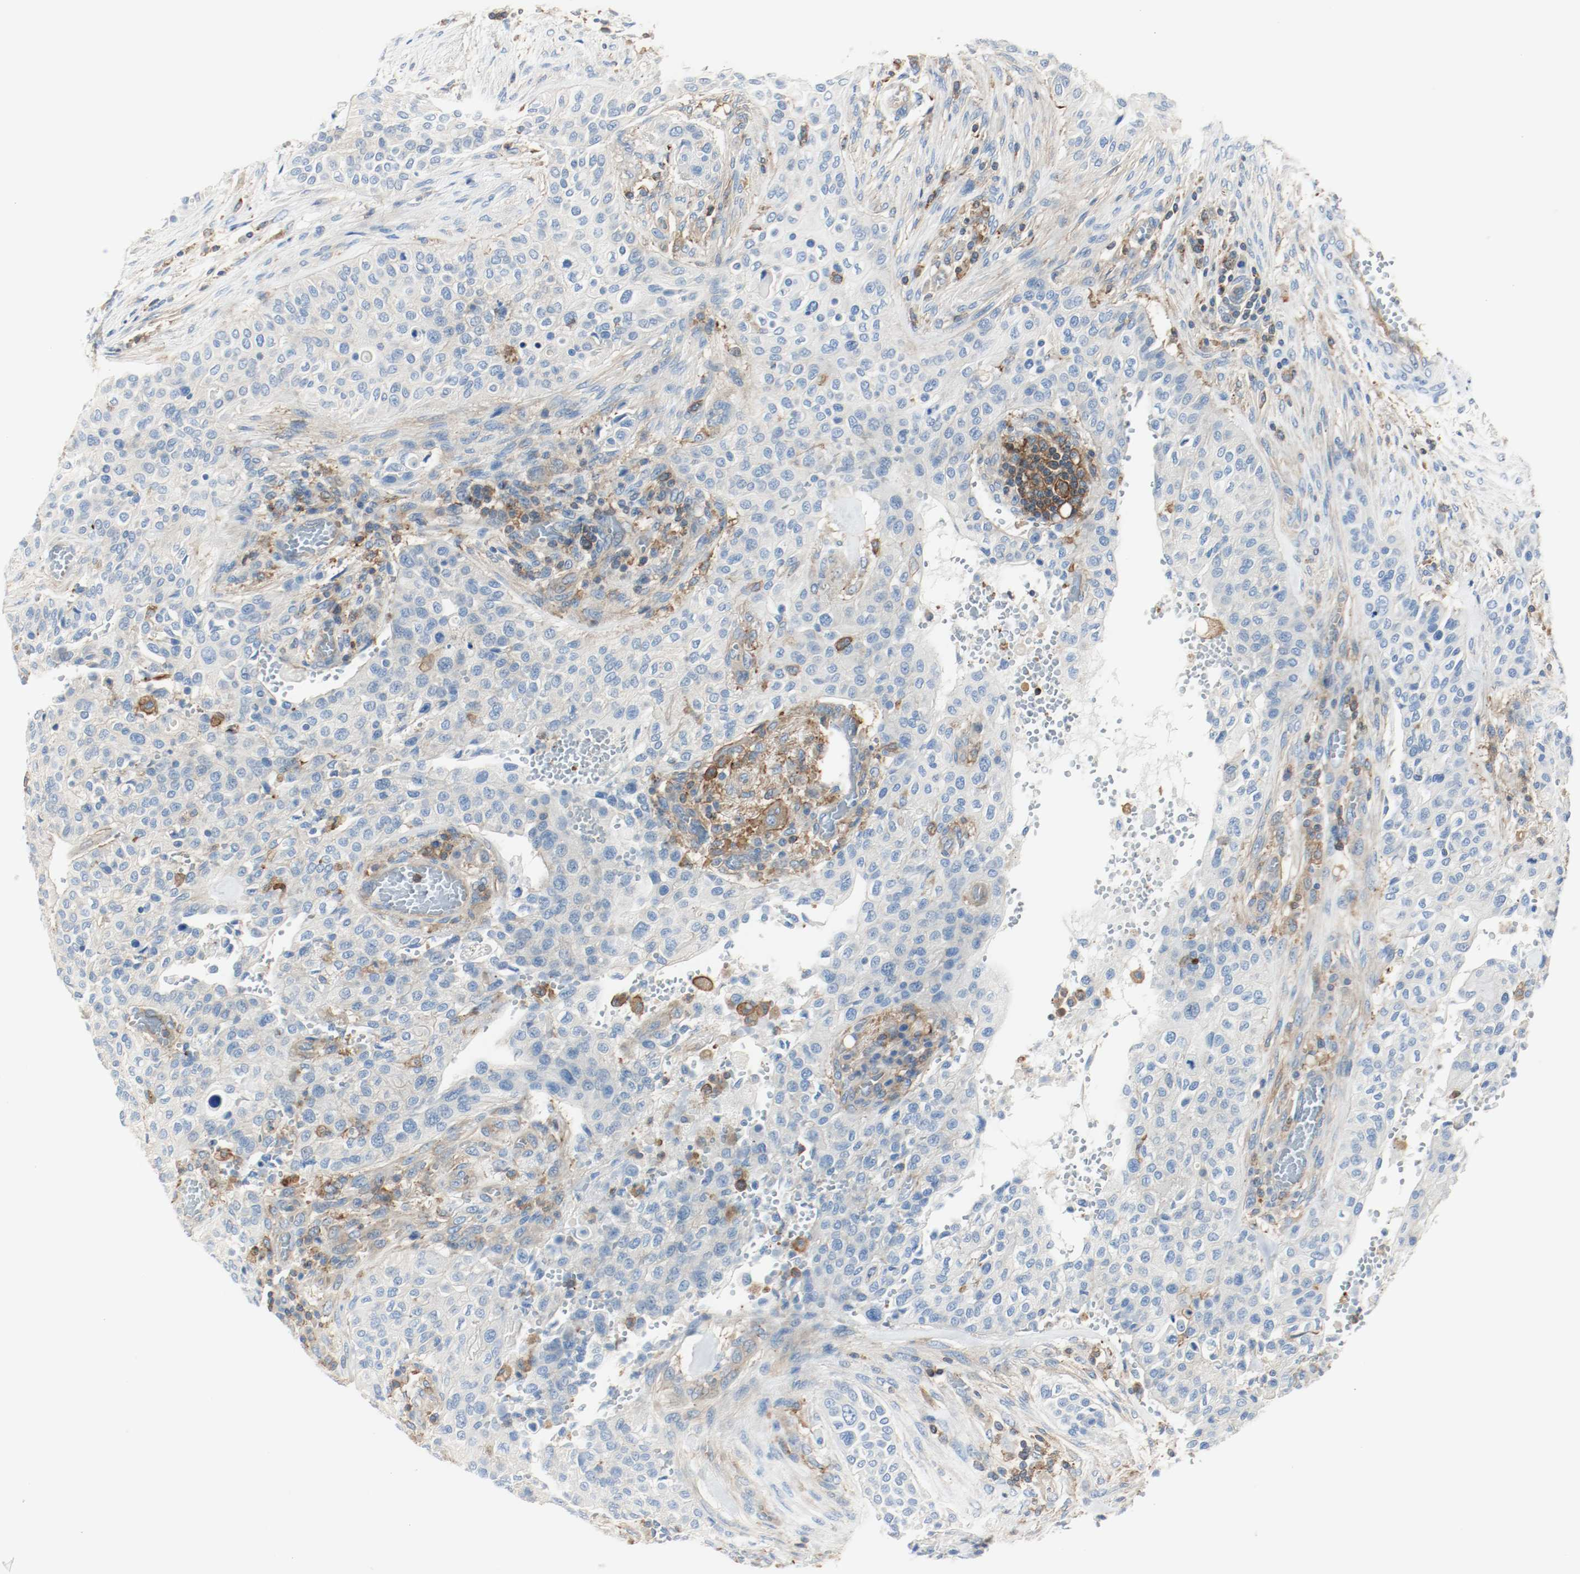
{"staining": {"intensity": "weak", "quantity": "25%-75%", "location": "cytoplasmic/membranous"}, "tissue": "urothelial cancer", "cell_type": "Tumor cells", "image_type": "cancer", "snomed": [{"axis": "morphology", "description": "Urothelial carcinoma, High grade"}, {"axis": "topography", "description": "Urinary bladder"}], "caption": "The image displays immunohistochemical staining of urothelial cancer. There is weak cytoplasmic/membranous positivity is present in about 25%-75% of tumor cells.", "gene": "ARPC1B", "patient": {"sex": "male", "age": 74}}